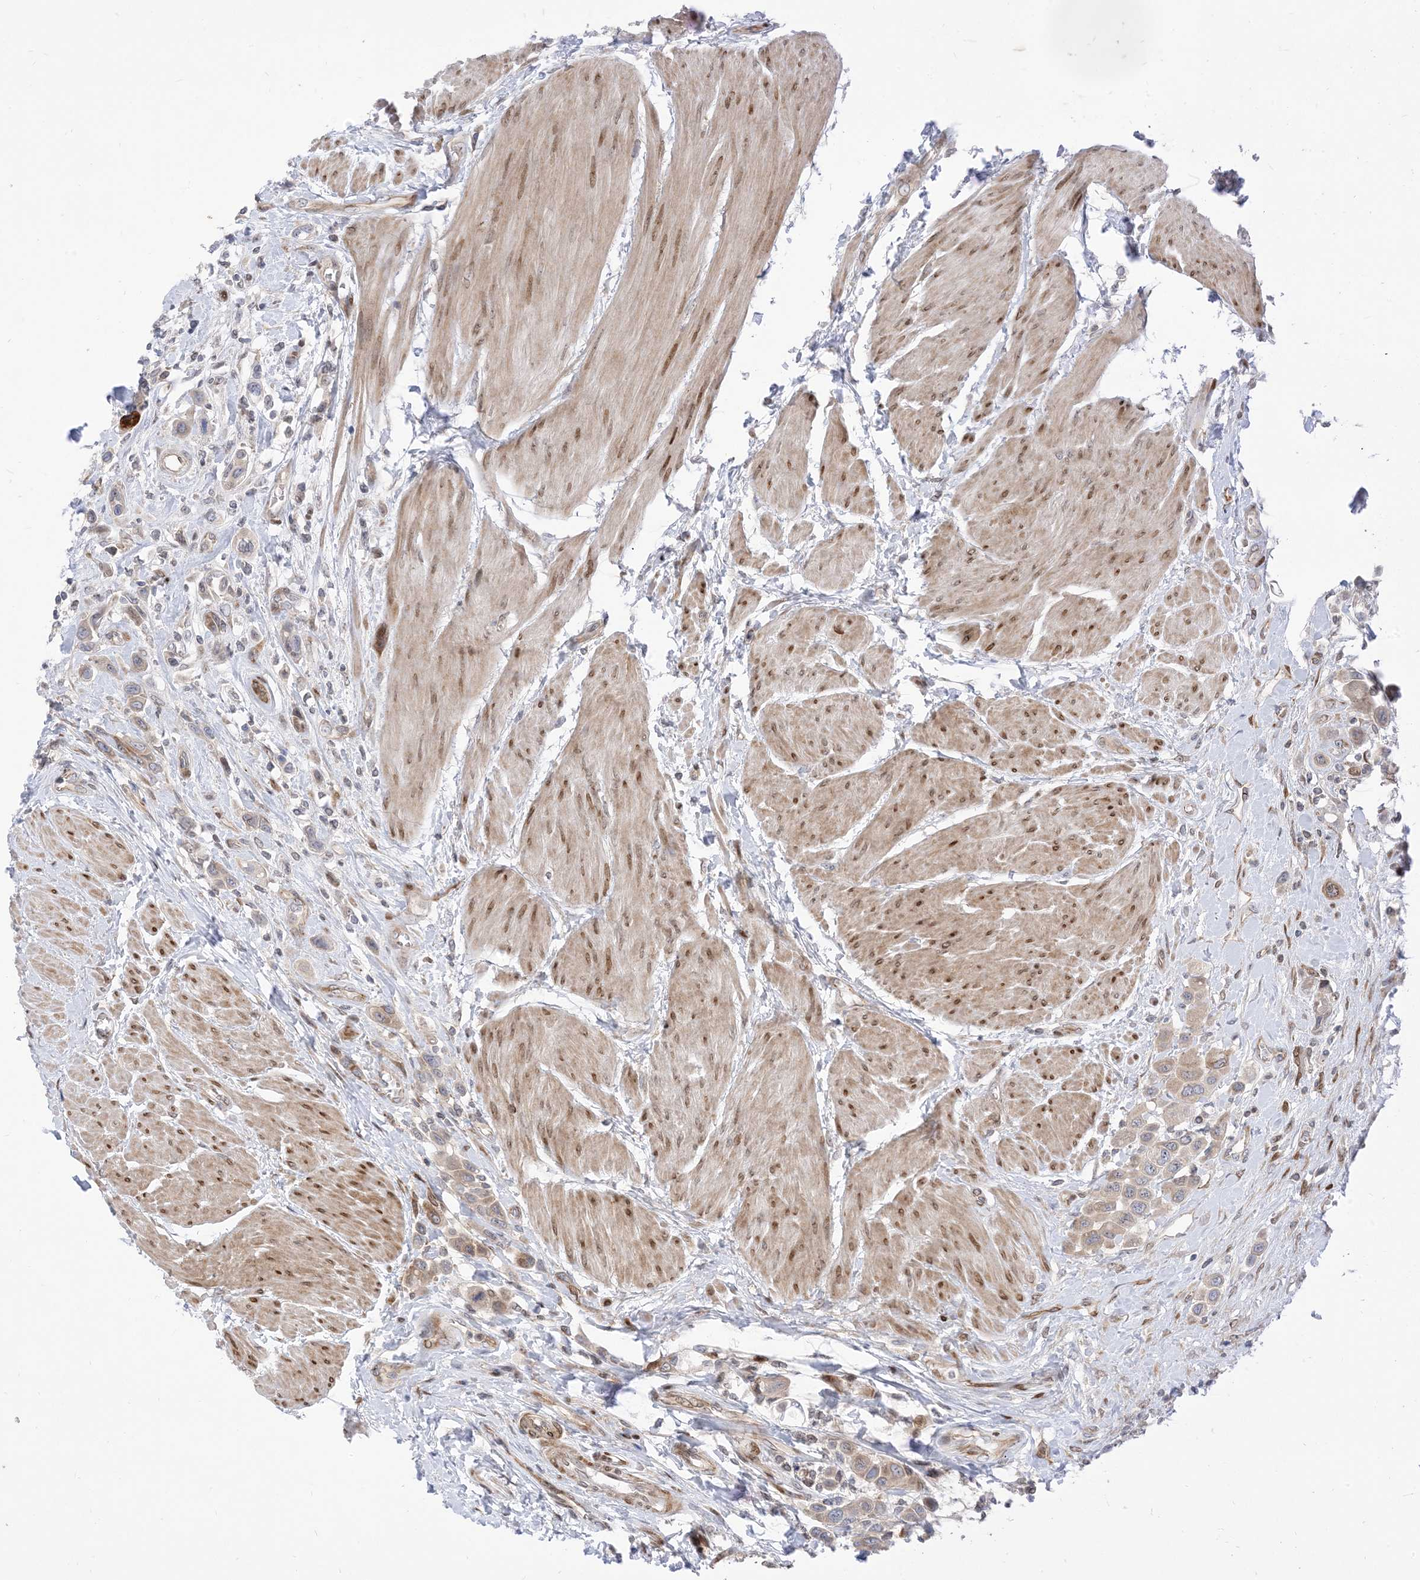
{"staining": {"intensity": "weak", "quantity": "<25%", "location": "cytoplasmic/membranous"}, "tissue": "urothelial cancer", "cell_type": "Tumor cells", "image_type": "cancer", "snomed": [{"axis": "morphology", "description": "Urothelial carcinoma, High grade"}, {"axis": "topography", "description": "Urinary bladder"}], "caption": "Tumor cells show no significant protein staining in urothelial cancer.", "gene": "TYSND1", "patient": {"sex": "male", "age": 50}}